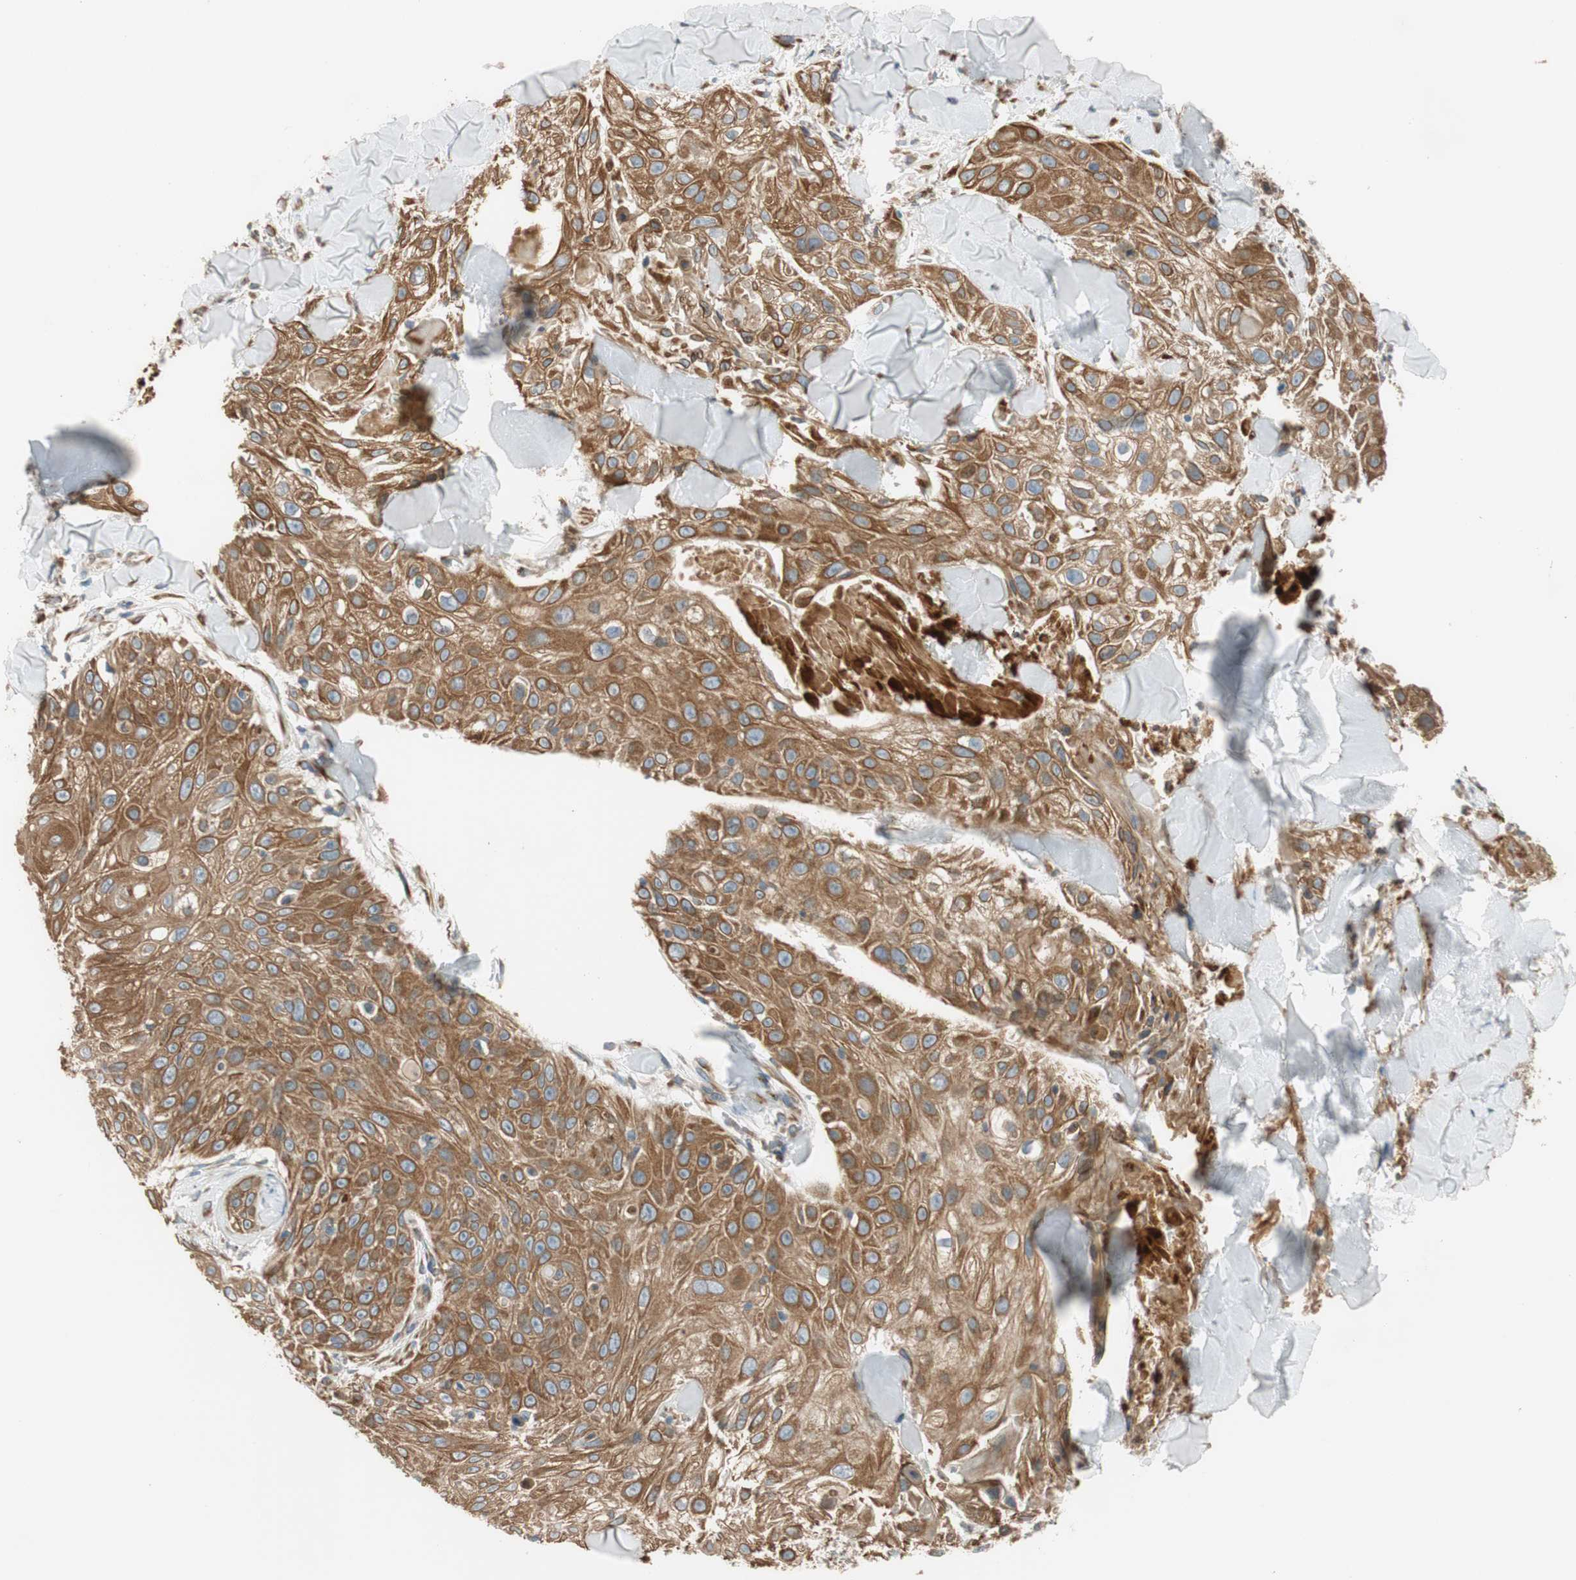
{"staining": {"intensity": "moderate", "quantity": ">75%", "location": "cytoplasmic/membranous"}, "tissue": "skin cancer", "cell_type": "Tumor cells", "image_type": "cancer", "snomed": [{"axis": "morphology", "description": "Squamous cell carcinoma, NOS"}, {"axis": "topography", "description": "Skin"}], "caption": "Skin cancer stained with a protein marker displays moderate staining in tumor cells.", "gene": "RPN2", "patient": {"sex": "male", "age": 86}}